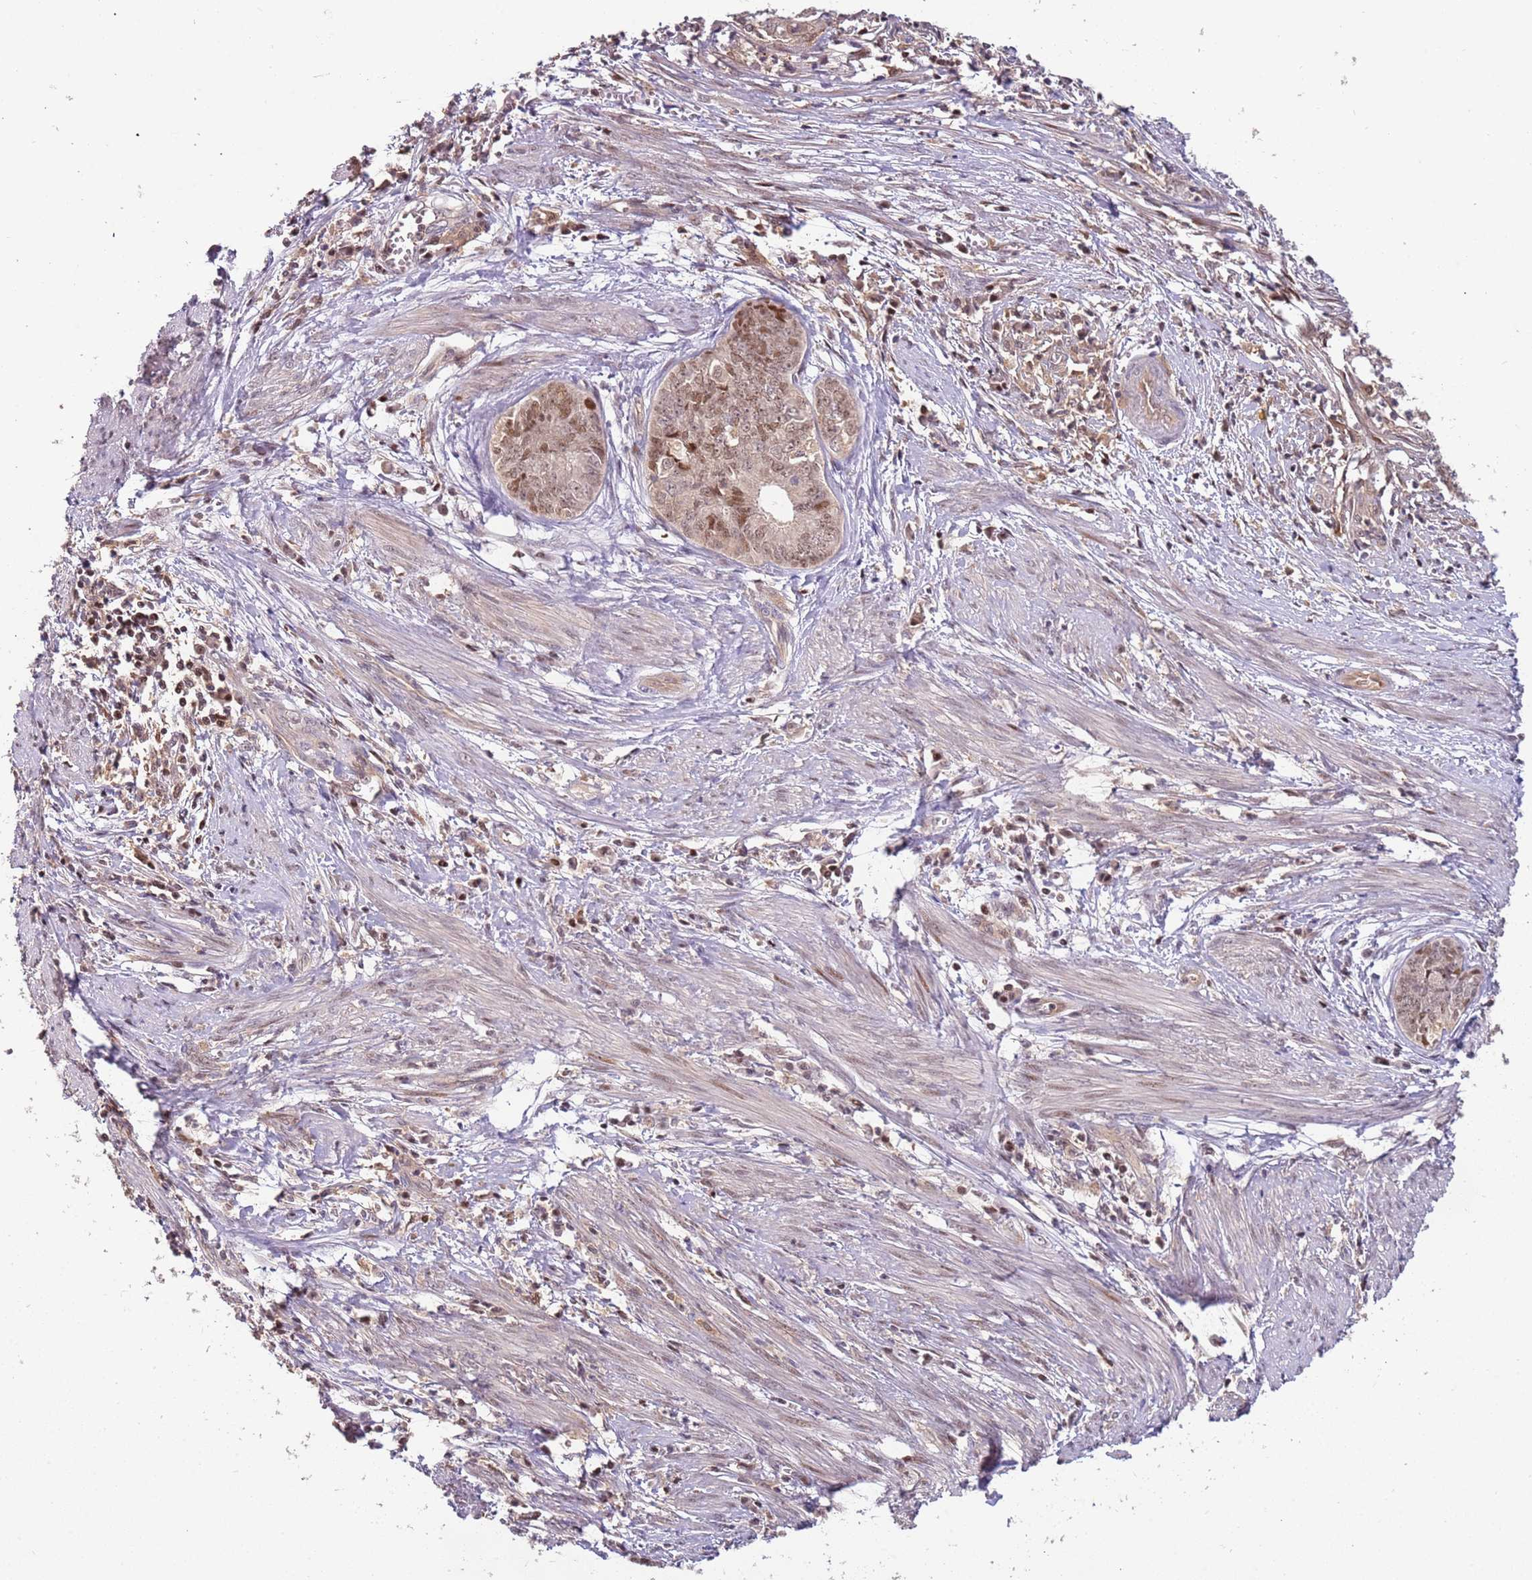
{"staining": {"intensity": "moderate", "quantity": "25%-75%", "location": "nuclear"}, "tissue": "endometrial cancer", "cell_type": "Tumor cells", "image_type": "cancer", "snomed": [{"axis": "morphology", "description": "Adenocarcinoma, NOS"}, {"axis": "topography", "description": "Endometrium"}], "caption": "Protein analysis of endometrial adenocarcinoma tissue displays moderate nuclear expression in approximately 25%-75% of tumor cells.", "gene": "GSTO2", "patient": {"sex": "female", "age": 68}}